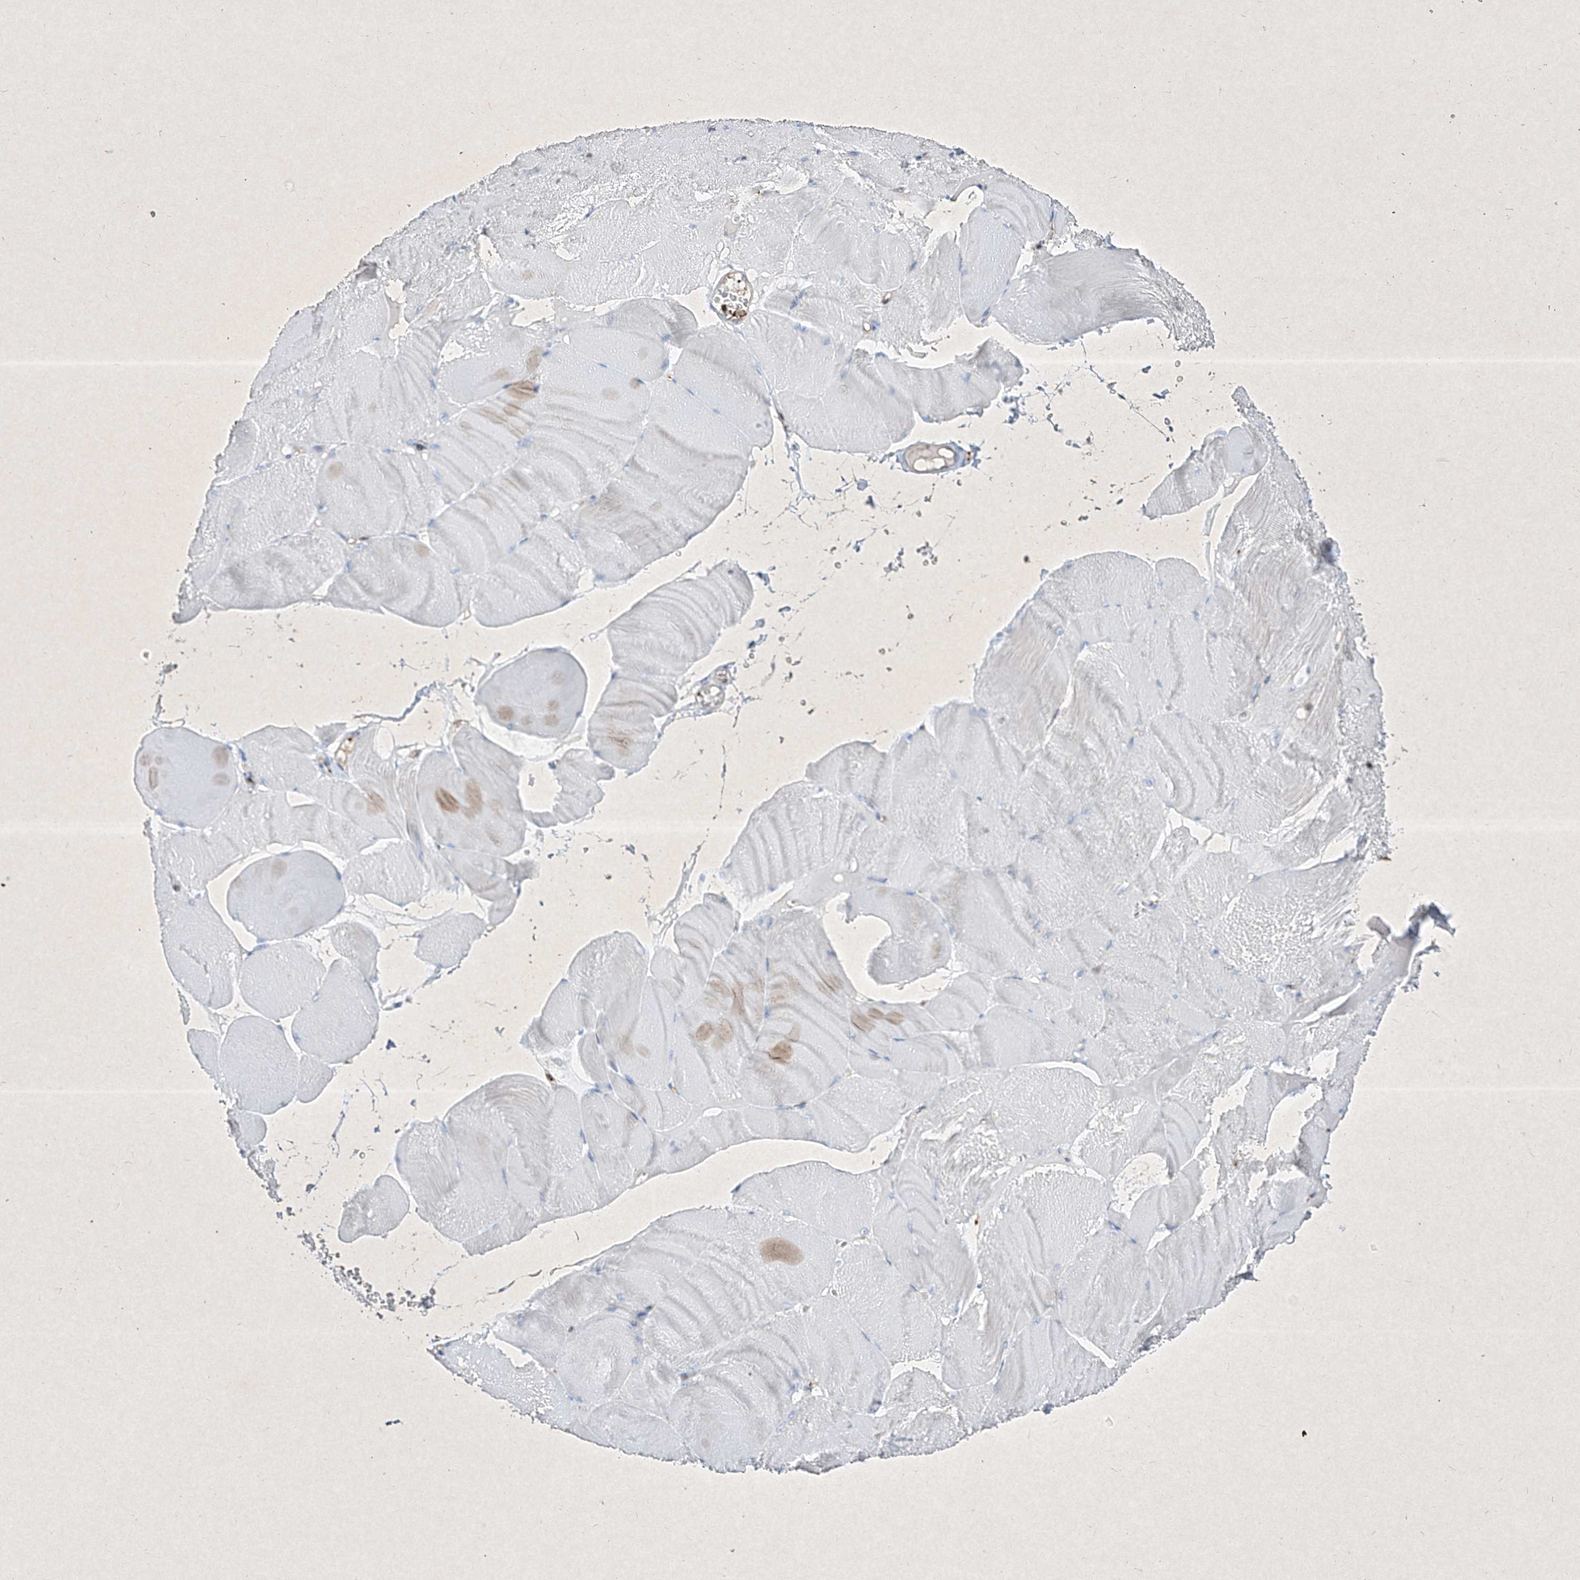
{"staining": {"intensity": "weak", "quantity": "<25%", "location": "cytoplasmic/membranous"}, "tissue": "skeletal muscle", "cell_type": "Myocytes", "image_type": "normal", "snomed": [{"axis": "morphology", "description": "Normal tissue, NOS"}, {"axis": "morphology", "description": "Basal cell carcinoma"}, {"axis": "topography", "description": "Skeletal muscle"}], "caption": "The immunohistochemistry (IHC) histopathology image has no significant staining in myocytes of skeletal muscle. The staining is performed using DAB brown chromogen with nuclei counter-stained in using hematoxylin.", "gene": "PSMB10", "patient": {"sex": "female", "age": 64}}